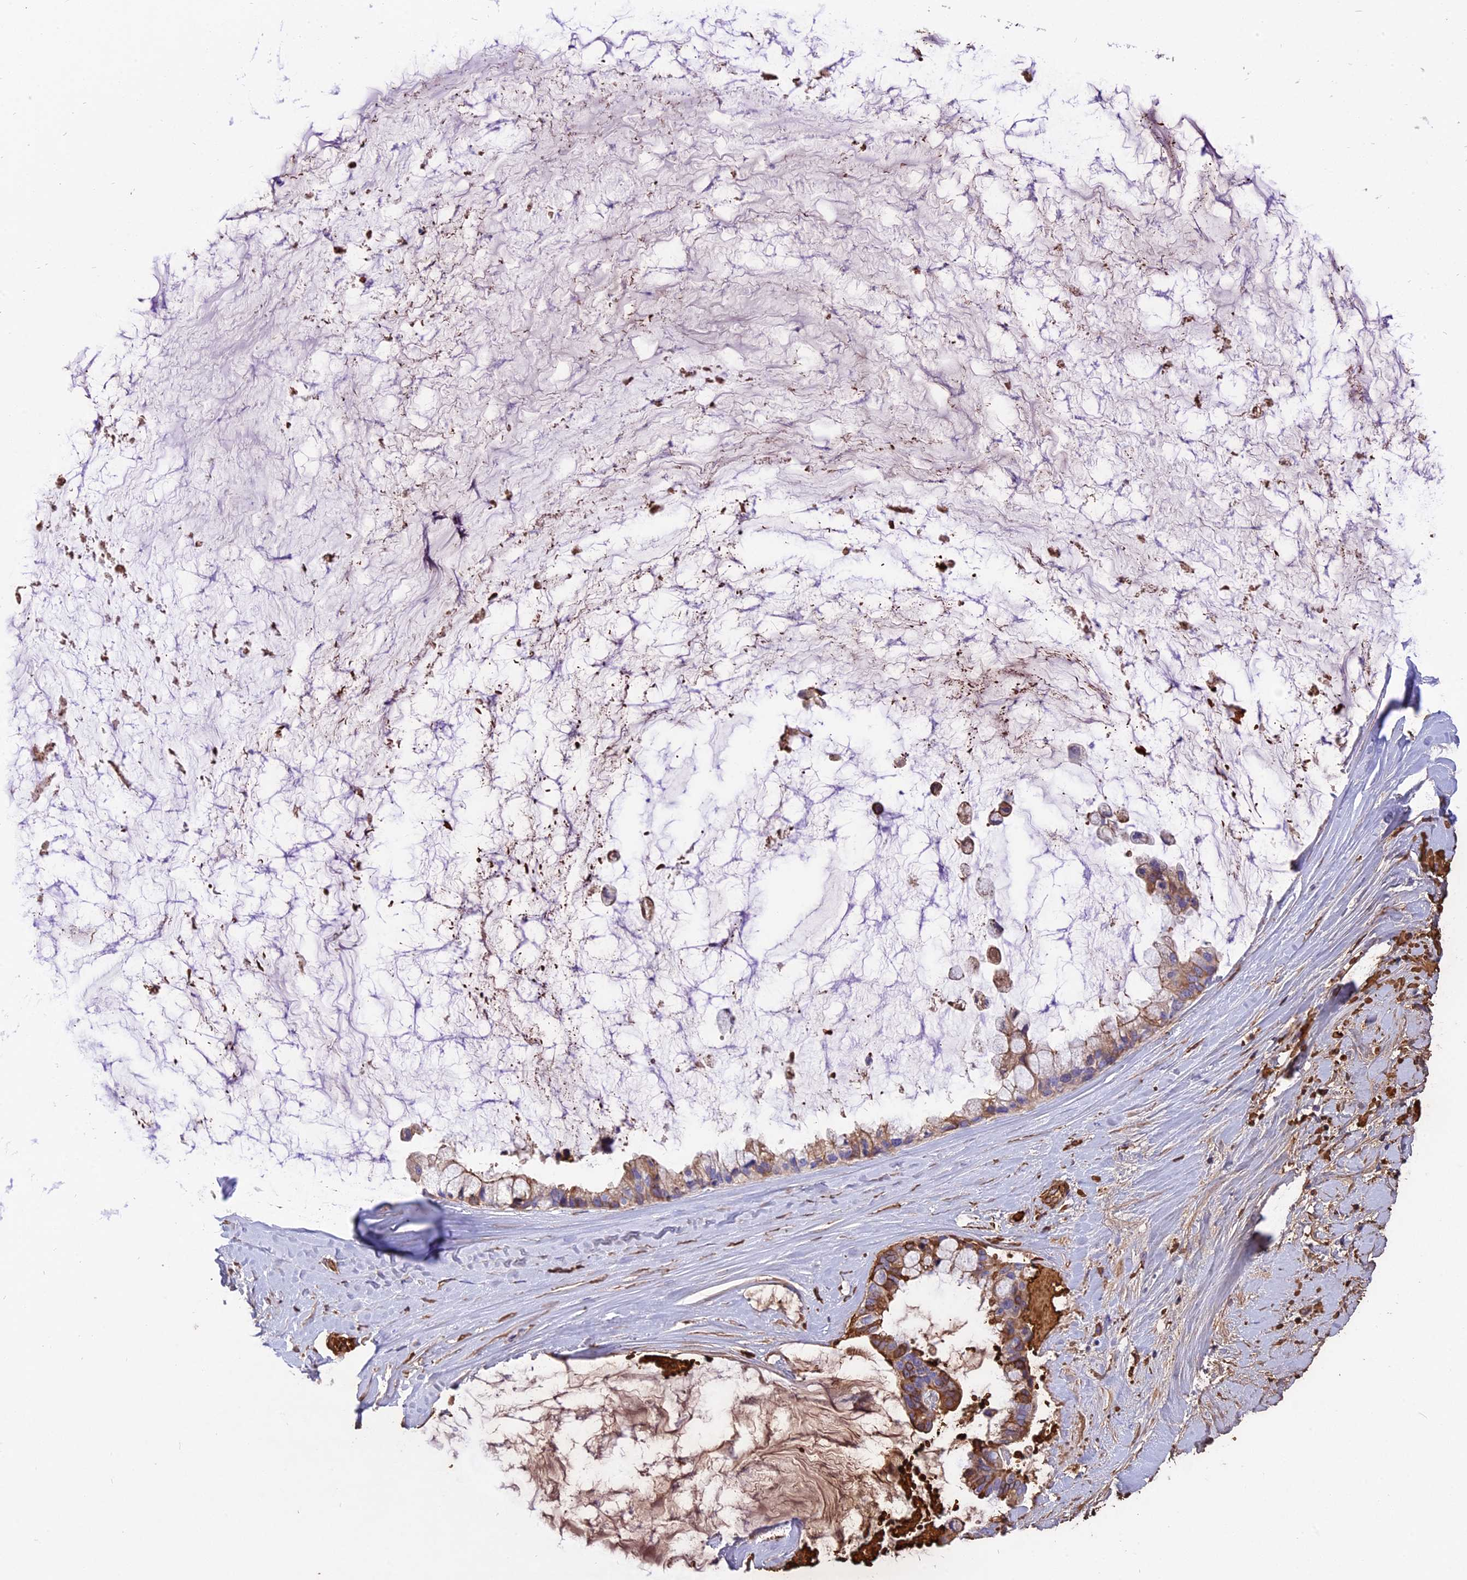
{"staining": {"intensity": "moderate", "quantity": "<25%", "location": "cytoplasmic/membranous"}, "tissue": "ovarian cancer", "cell_type": "Tumor cells", "image_type": "cancer", "snomed": [{"axis": "morphology", "description": "Cystadenocarcinoma, mucinous, NOS"}, {"axis": "topography", "description": "Ovary"}], "caption": "Immunohistochemistry (DAB (3,3'-diaminobenzidine)) staining of human ovarian cancer shows moderate cytoplasmic/membranous protein staining in about <25% of tumor cells. (DAB (3,3'-diaminobenzidine) = brown stain, brightfield microscopy at high magnification).", "gene": "TTC4", "patient": {"sex": "female", "age": 39}}